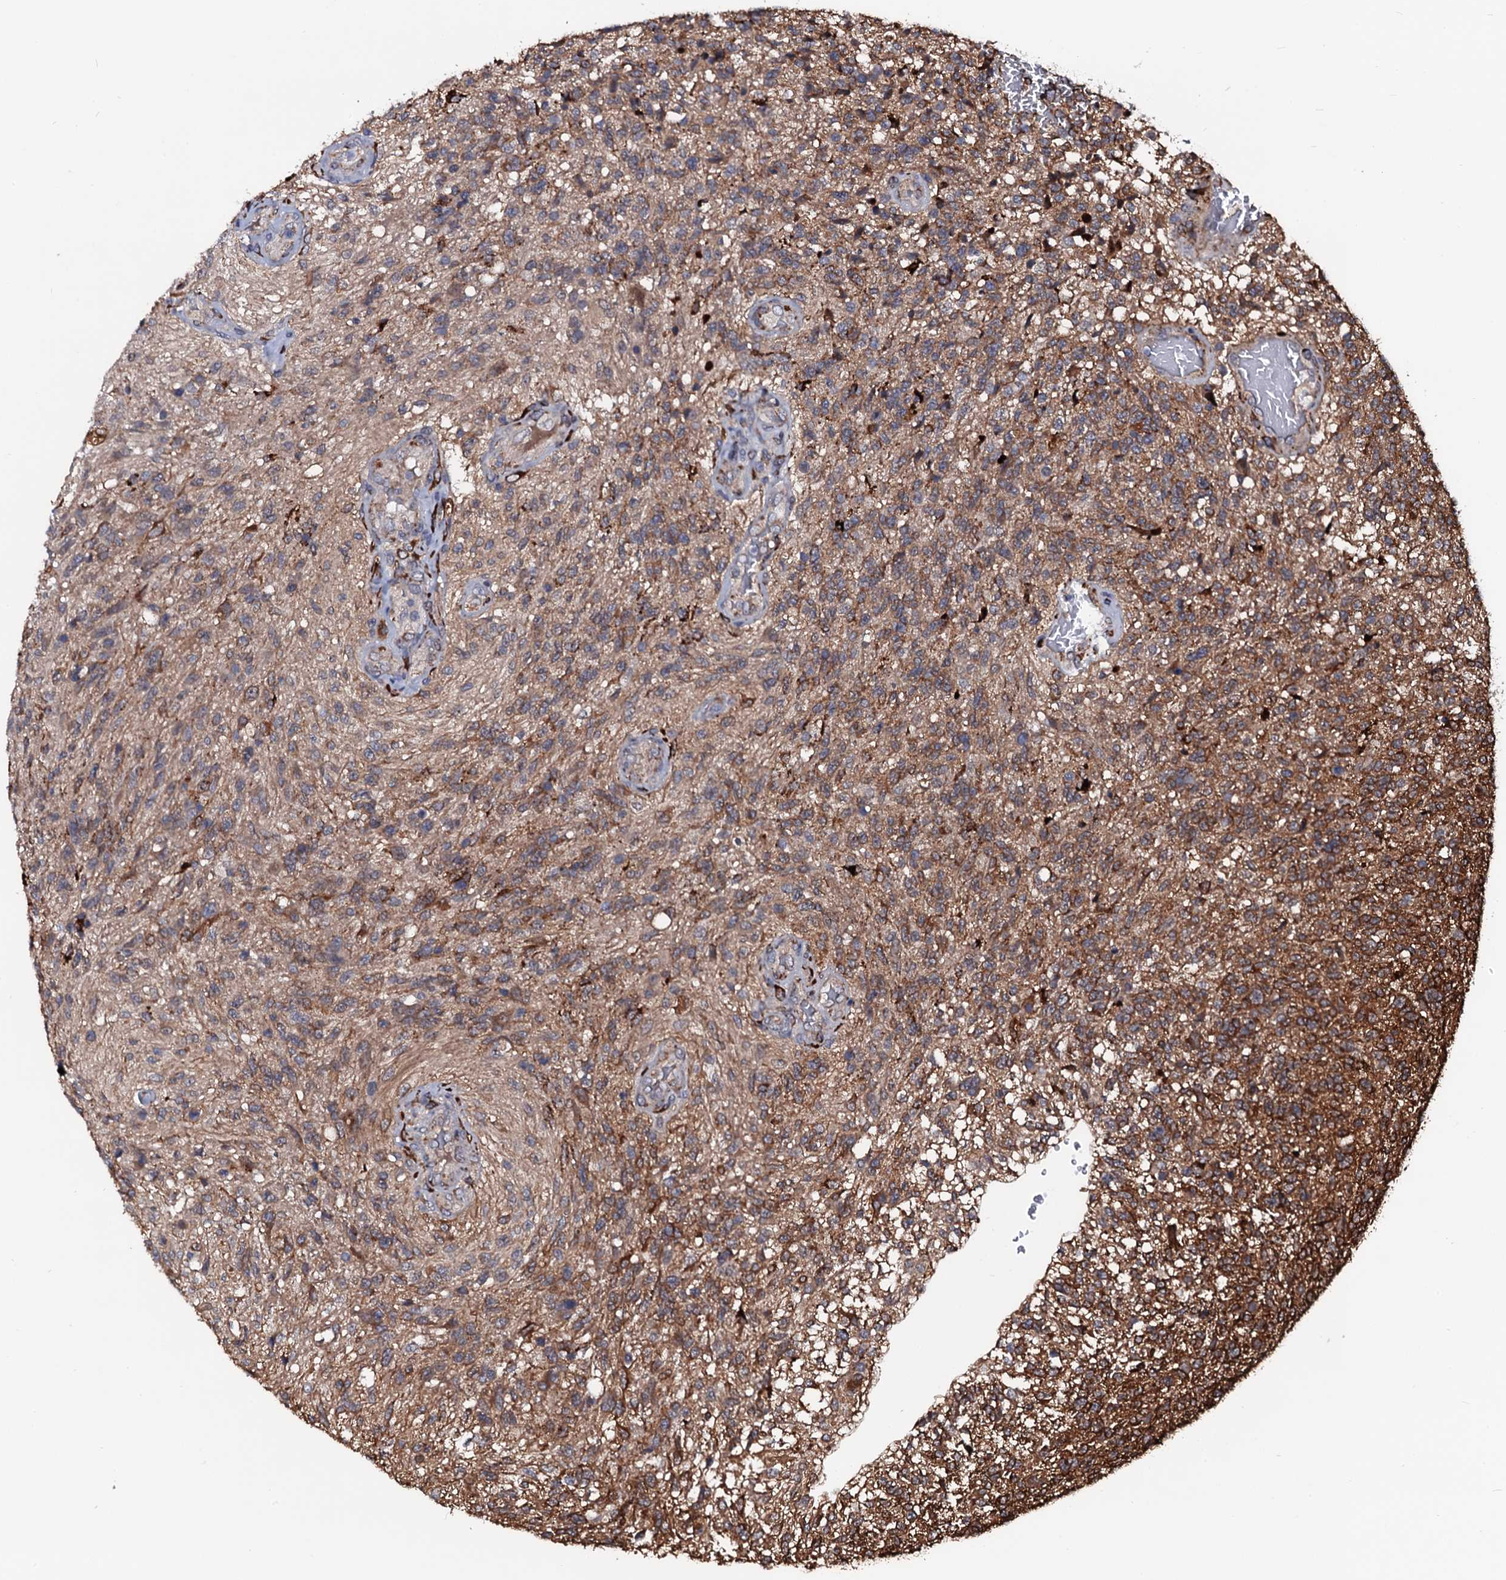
{"staining": {"intensity": "moderate", "quantity": "25%-75%", "location": "cytoplasmic/membranous"}, "tissue": "glioma", "cell_type": "Tumor cells", "image_type": "cancer", "snomed": [{"axis": "morphology", "description": "Glioma, malignant, High grade"}, {"axis": "topography", "description": "Brain"}], "caption": "DAB (3,3'-diaminobenzidine) immunohistochemical staining of malignant glioma (high-grade) exhibits moderate cytoplasmic/membranous protein expression in approximately 25%-75% of tumor cells. Immunohistochemistry stains the protein in brown and the nuclei are stained blue.", "gene": "N4BP1", "patient": {"sex": "male", "age": 56}}